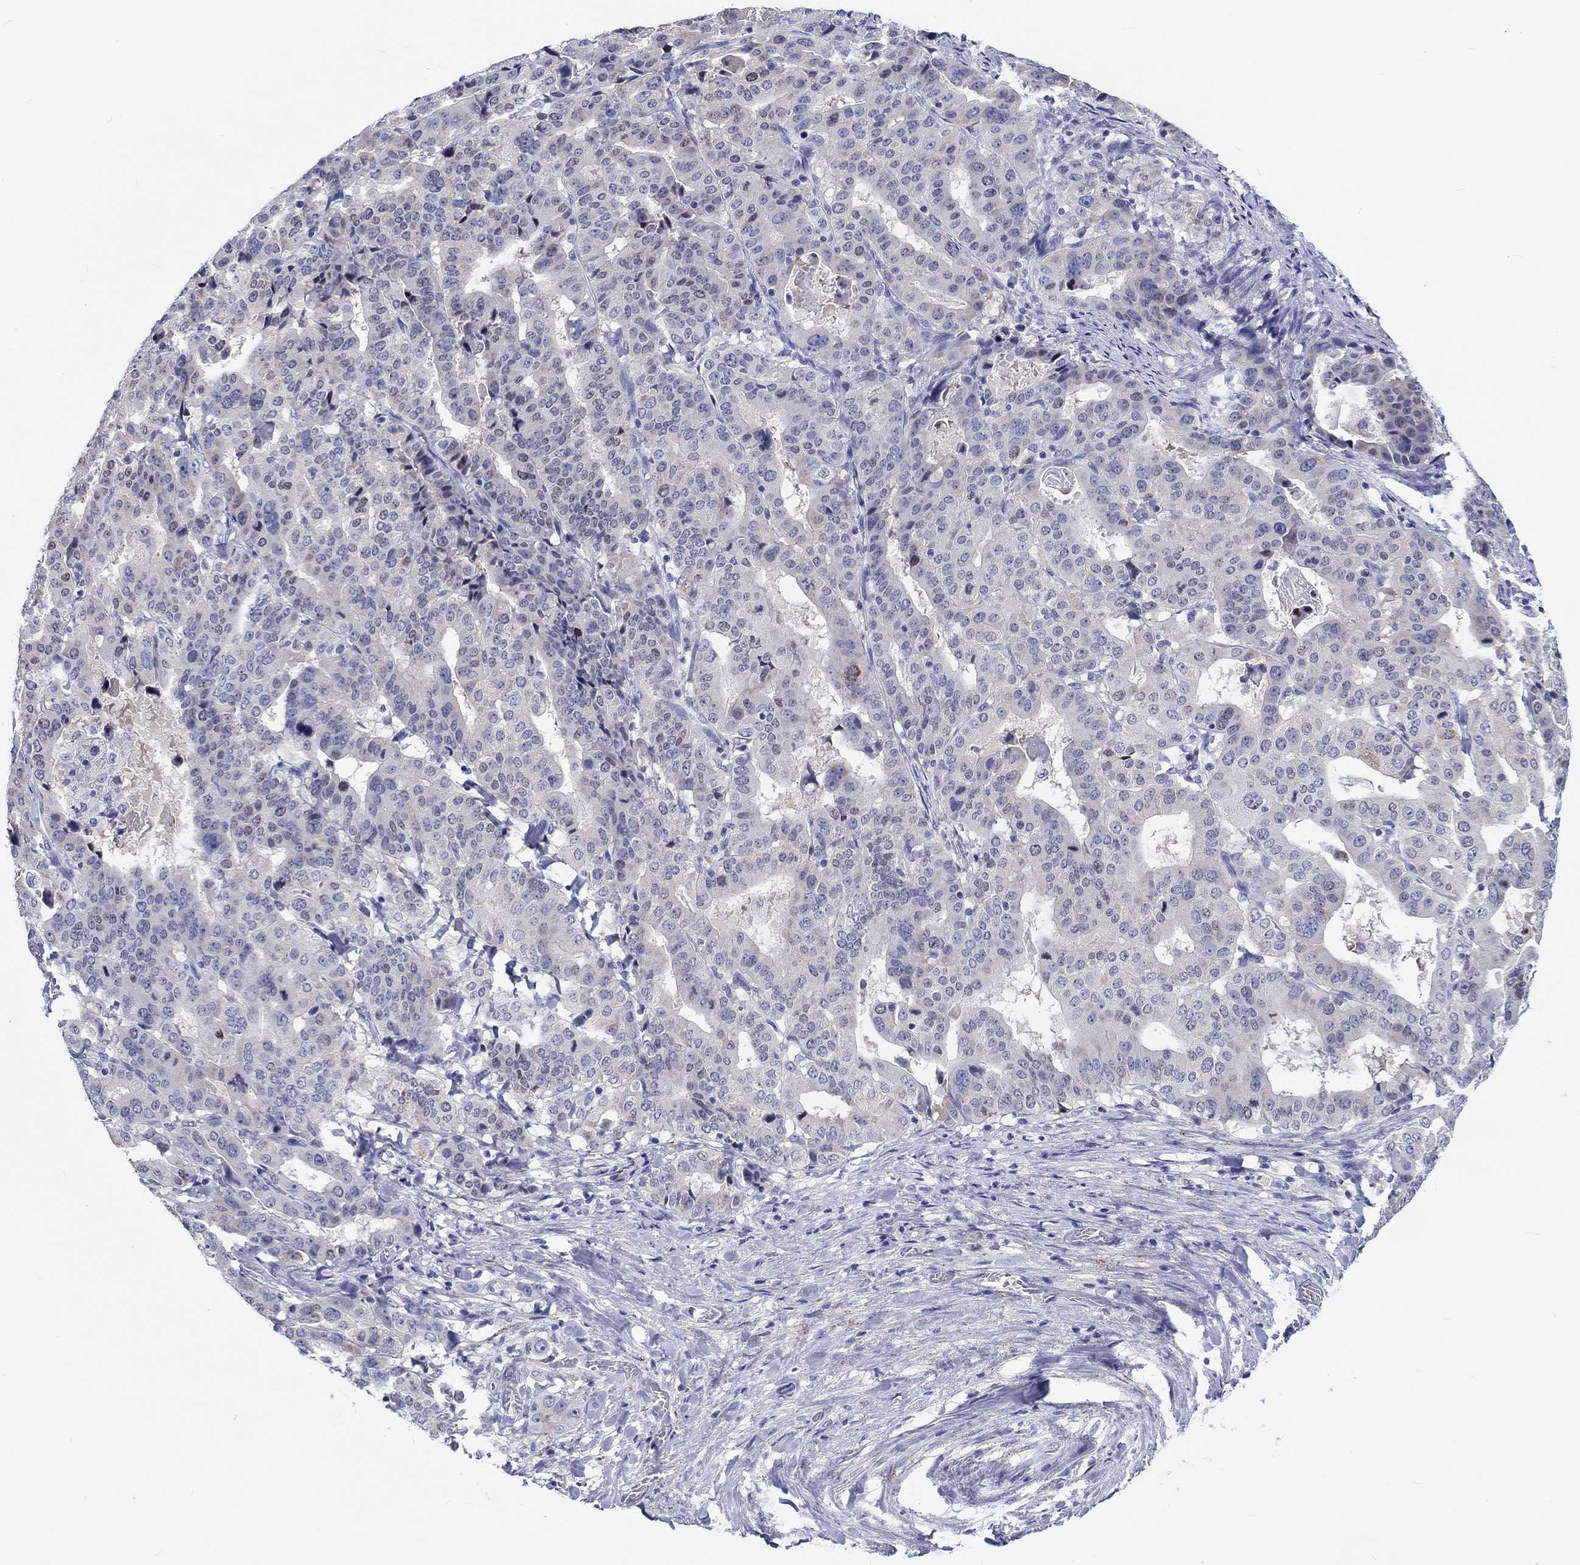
{"staining": {"intensity": "negative", "quantity": "none", "location": "none"}, "tissue": "stomach cancer", "cell_type": "Tumor cells", "image_type": "cancer", "snomed": [{"axis": "morphology", "description": "Adenocarcinoma, NOS"}, {"axis": "topography", "description": "Stomach"}], "caption": "Immunohistochemistry (IHC) photomicrograph of neoplastic tissue: human stomach cancer (adenocarcinoma) stained with DAB (3,3'-diaminobenzidine) demonstrates no significant protein expression in tumor cells. The staining is performed using DAB (3,3'-diaminobenzidine) brown chromogen with nuclei counter-stained in using hematoxylin.", "gene": "H1-1", "patient": {"sex": "male", "age": 48}}